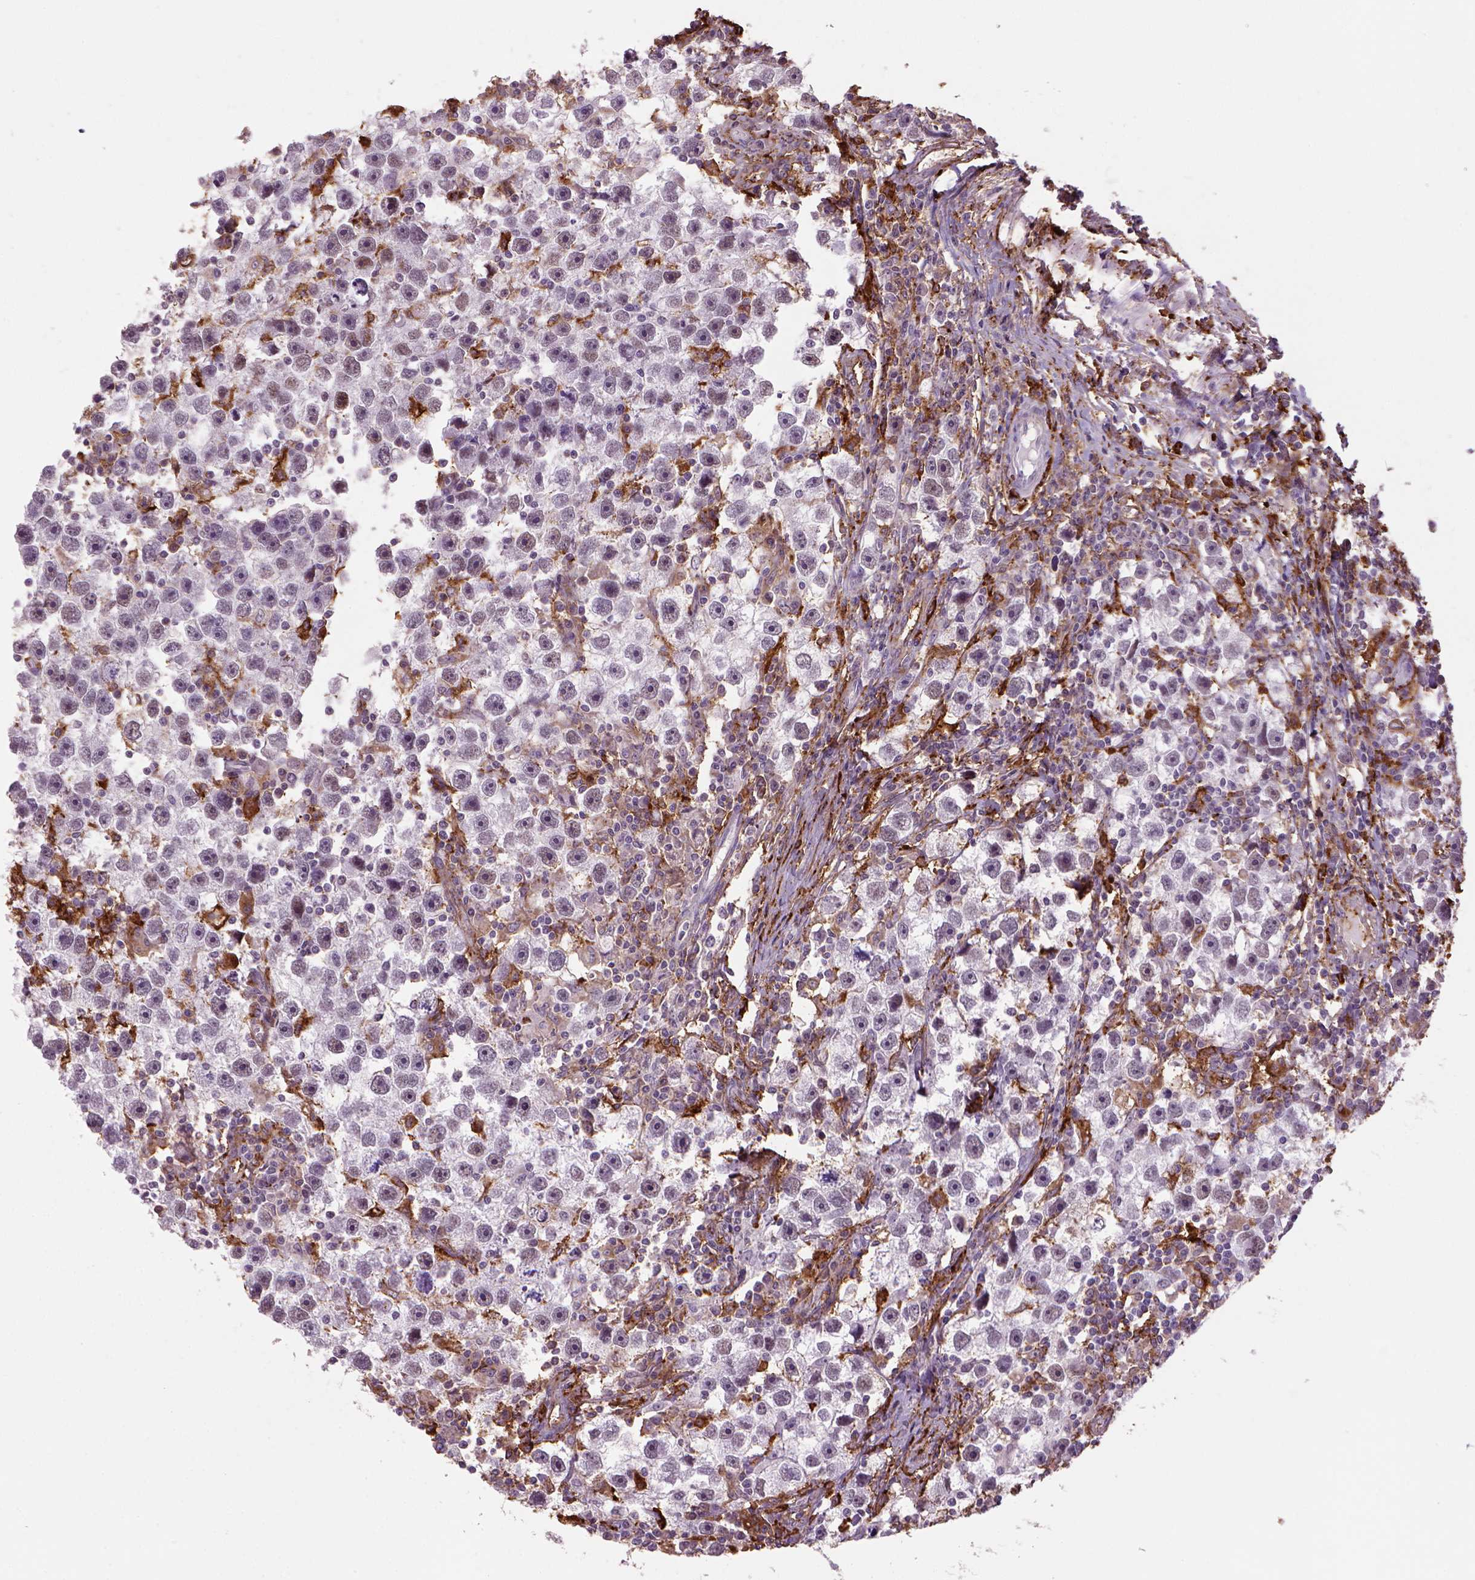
{"staining": {"intensity": "negative", "quantity": "none", "location": "none"}, "tissue": "testis cancer", "cell_type": "Tumor cells", "image_type": "cancer", "snomed": [{"axis": "morphology", "description": "Seminoma, NOS"}, {"axis": "topography", "description": "Testis"}], "caption": "An immunohistochemistry histopathology image of testis cancer is shown. There is no staining in tumor cells of testis cancer.", "gene": "MARCKS", "patient": {"sex": "male", "age": 30}}